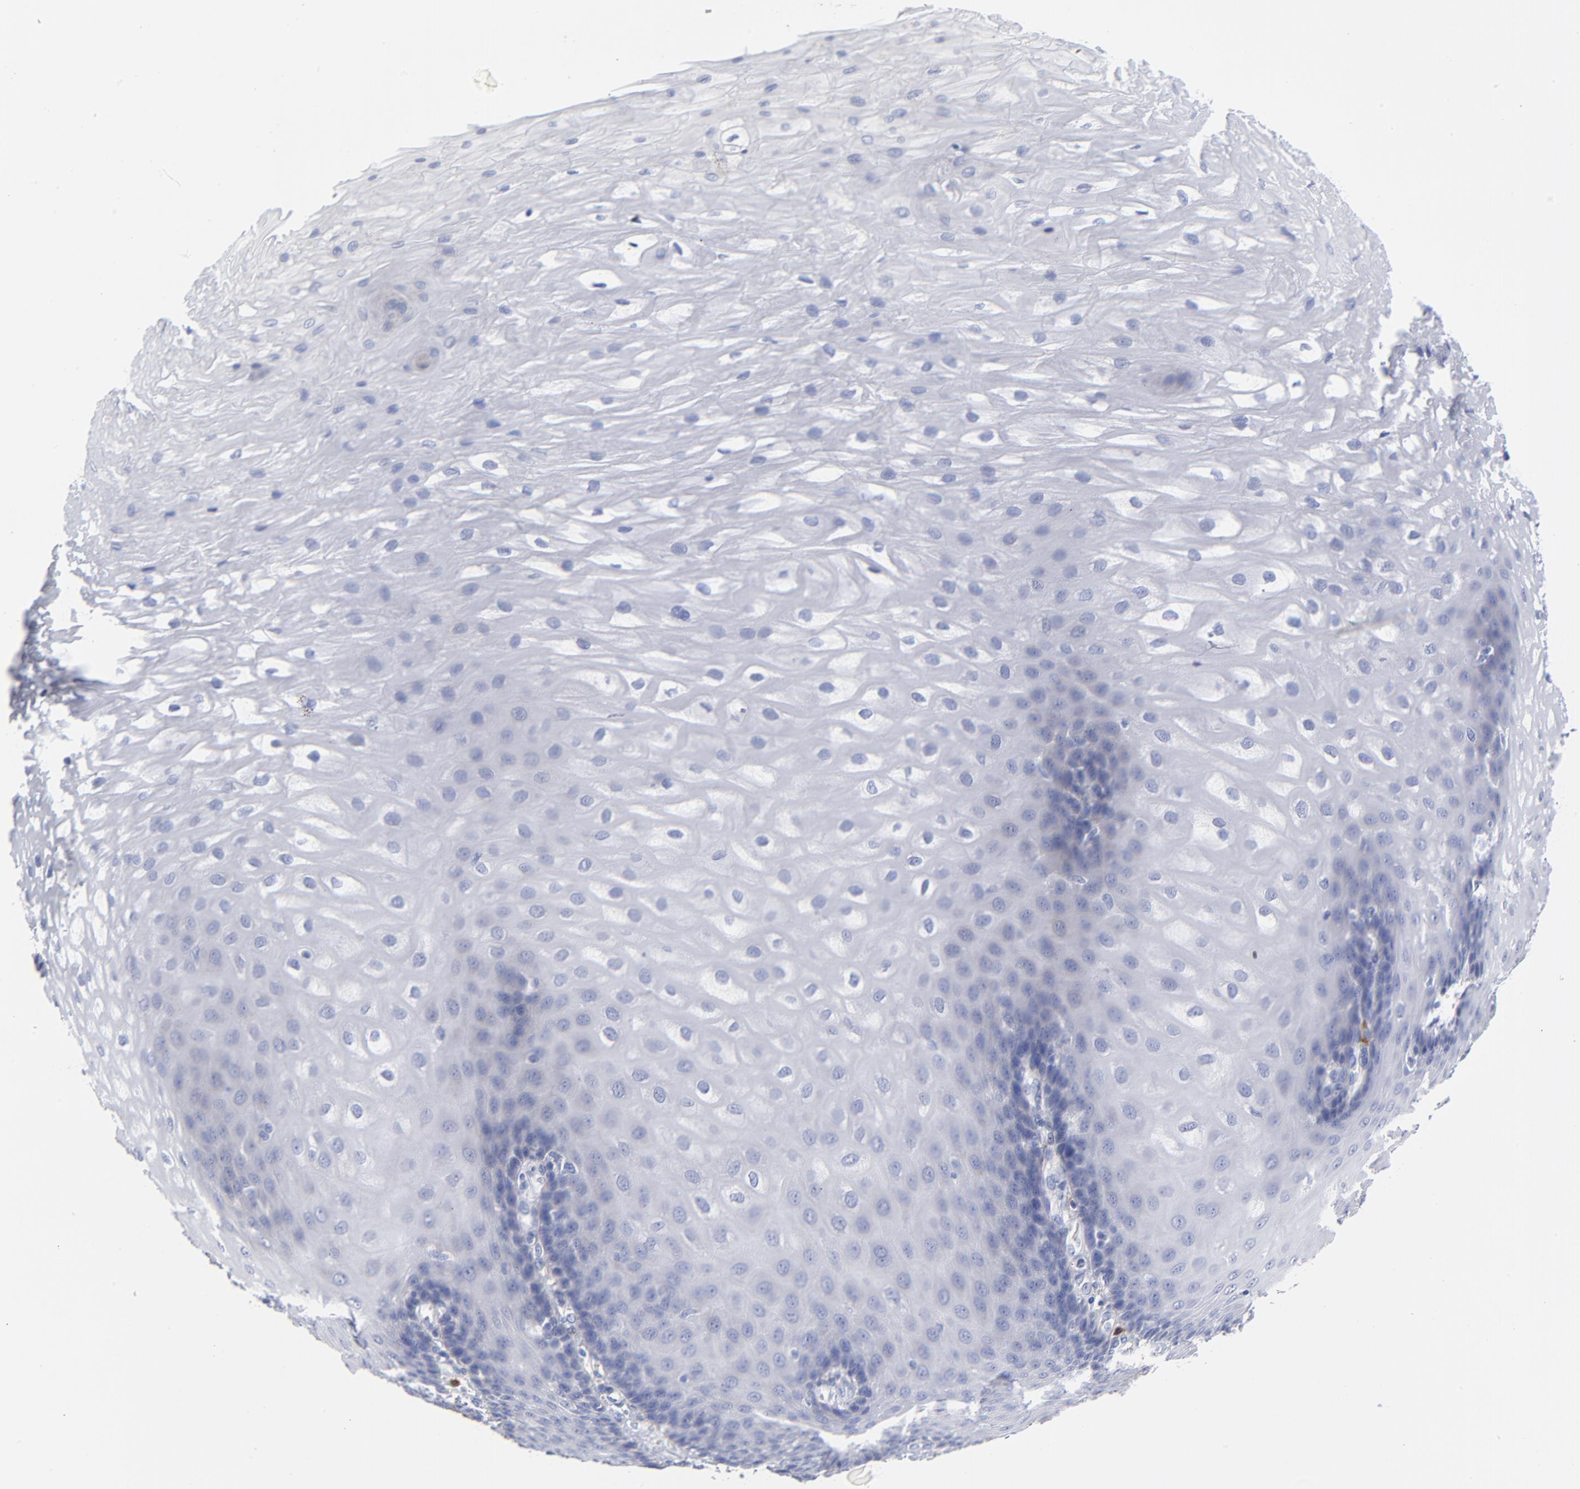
{"staining": {"intensity": "negative", "quantity": "none", "location": "none"}, "tissue": "esophagus", "cell_type": "Squamous epithelial cells", "image_type": "normal", "snomed": [{"axis": "morphology", "description": "Normal tissue, NOS"}, {"axis": "morphology", "description": "Adenocarcinoma, NOS"}, {"axis": "topography", "description": "Esophagus"}, {"axis": "topography", "description": "Stomach"}], "caption": "This is an IHC photomicrograph of benign human esophagus. There is no positivity in squamous epithelial cells.", "gene": "PTP4A1", "patient": {"sex": "male", "age": 62}}